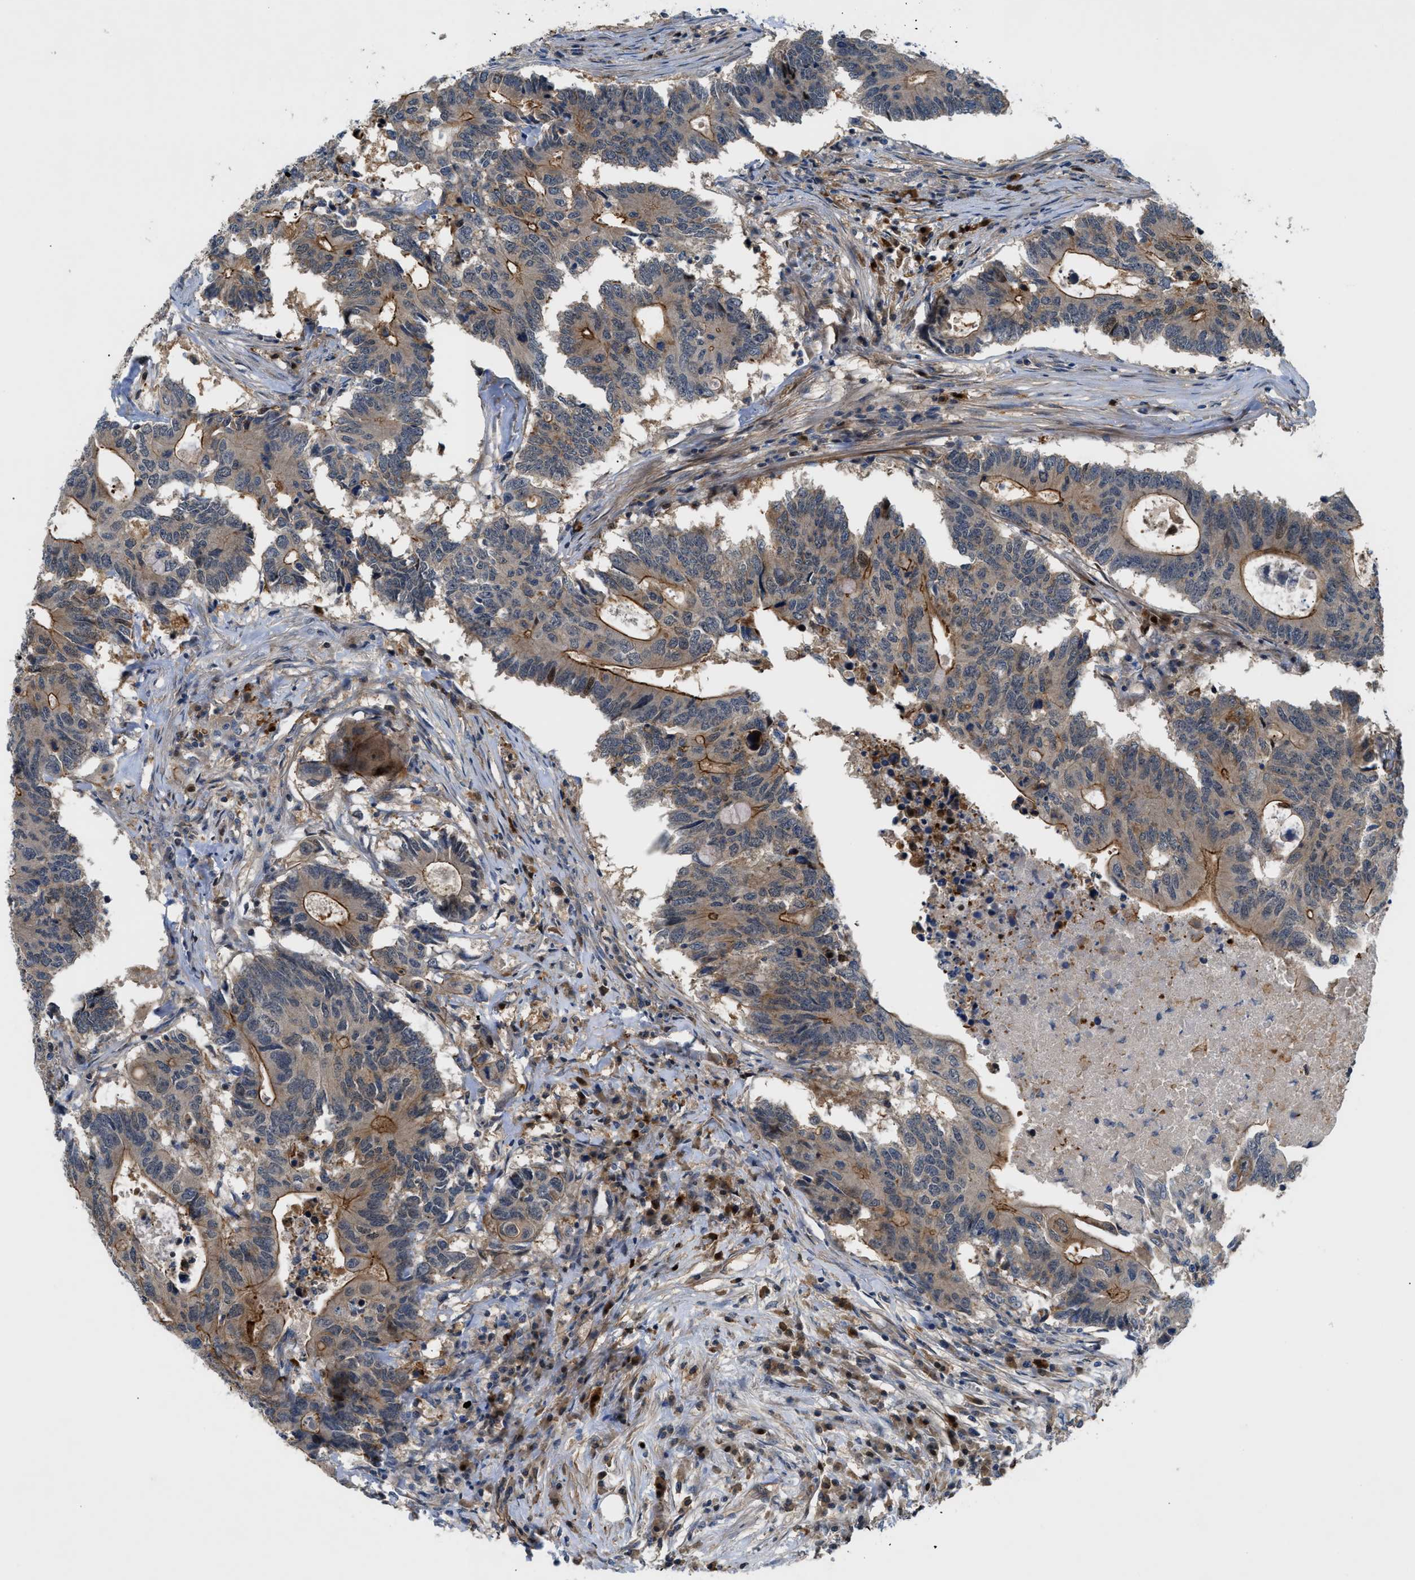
{"staining": {"intensity": "moderate", "quantity": "25%-75%", "location": "cytoplasmic/membranous"}, "tissue": "colorectal cancer", "cell_type": "Tumor cells", "image_type": "cancer", "snomed": [{"axis": "morphology", "description": "Adenocarcinoma, NOS"}, {"axis": "topography", "description": "Colon"}], "caption": "An immunohistochemistry micrograph of neoplastic tissue is shown. Protein staining in brown shows moderate cytoplasmic/membranous positivity in colorectal cancer (adenocarcinoma) within tumor cells.", "gene": "TRAK2", "patient": {"sex": "male", "age": 71}}